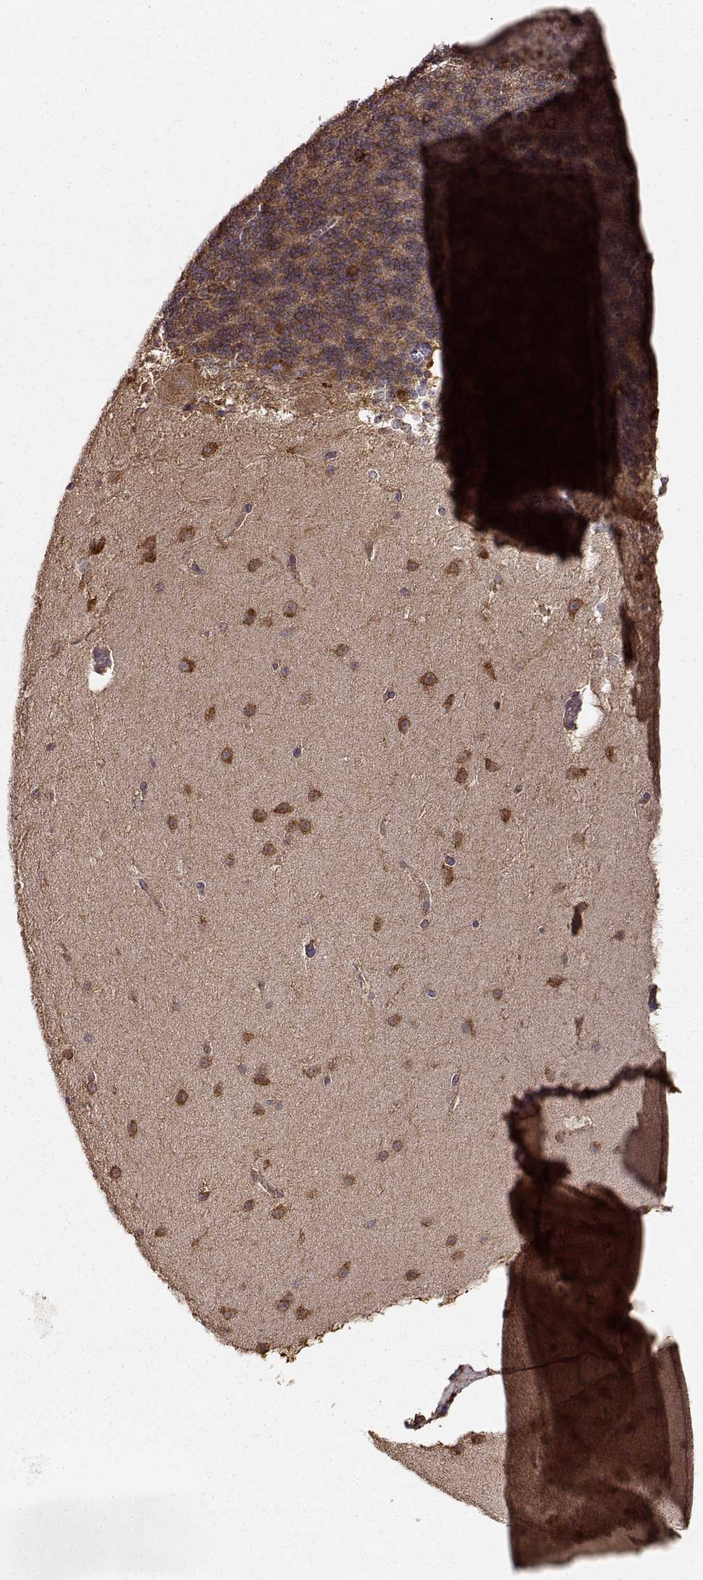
{"staining": {"intensity": "strong", "quantity": "<25%", "location": "cytoplasmic/membranous"}, "tissue": "cerebellum", "cell_type": "Cells in granular layer", "image_type": "normal", "snomed": [{"axis": "morphology", "description": "Normal tissue, NOS"}, {"axis": "topography", "description": "Cerebellum"}], "caption": "Protein analysis of normal cerebellum reveals strong cytoplasmic/membranous expression in about <25% of cells in granular layer. Nuclei are stained in blue.", "gene": "TARS3", "patient": {"sex": "female", "age": 19}}